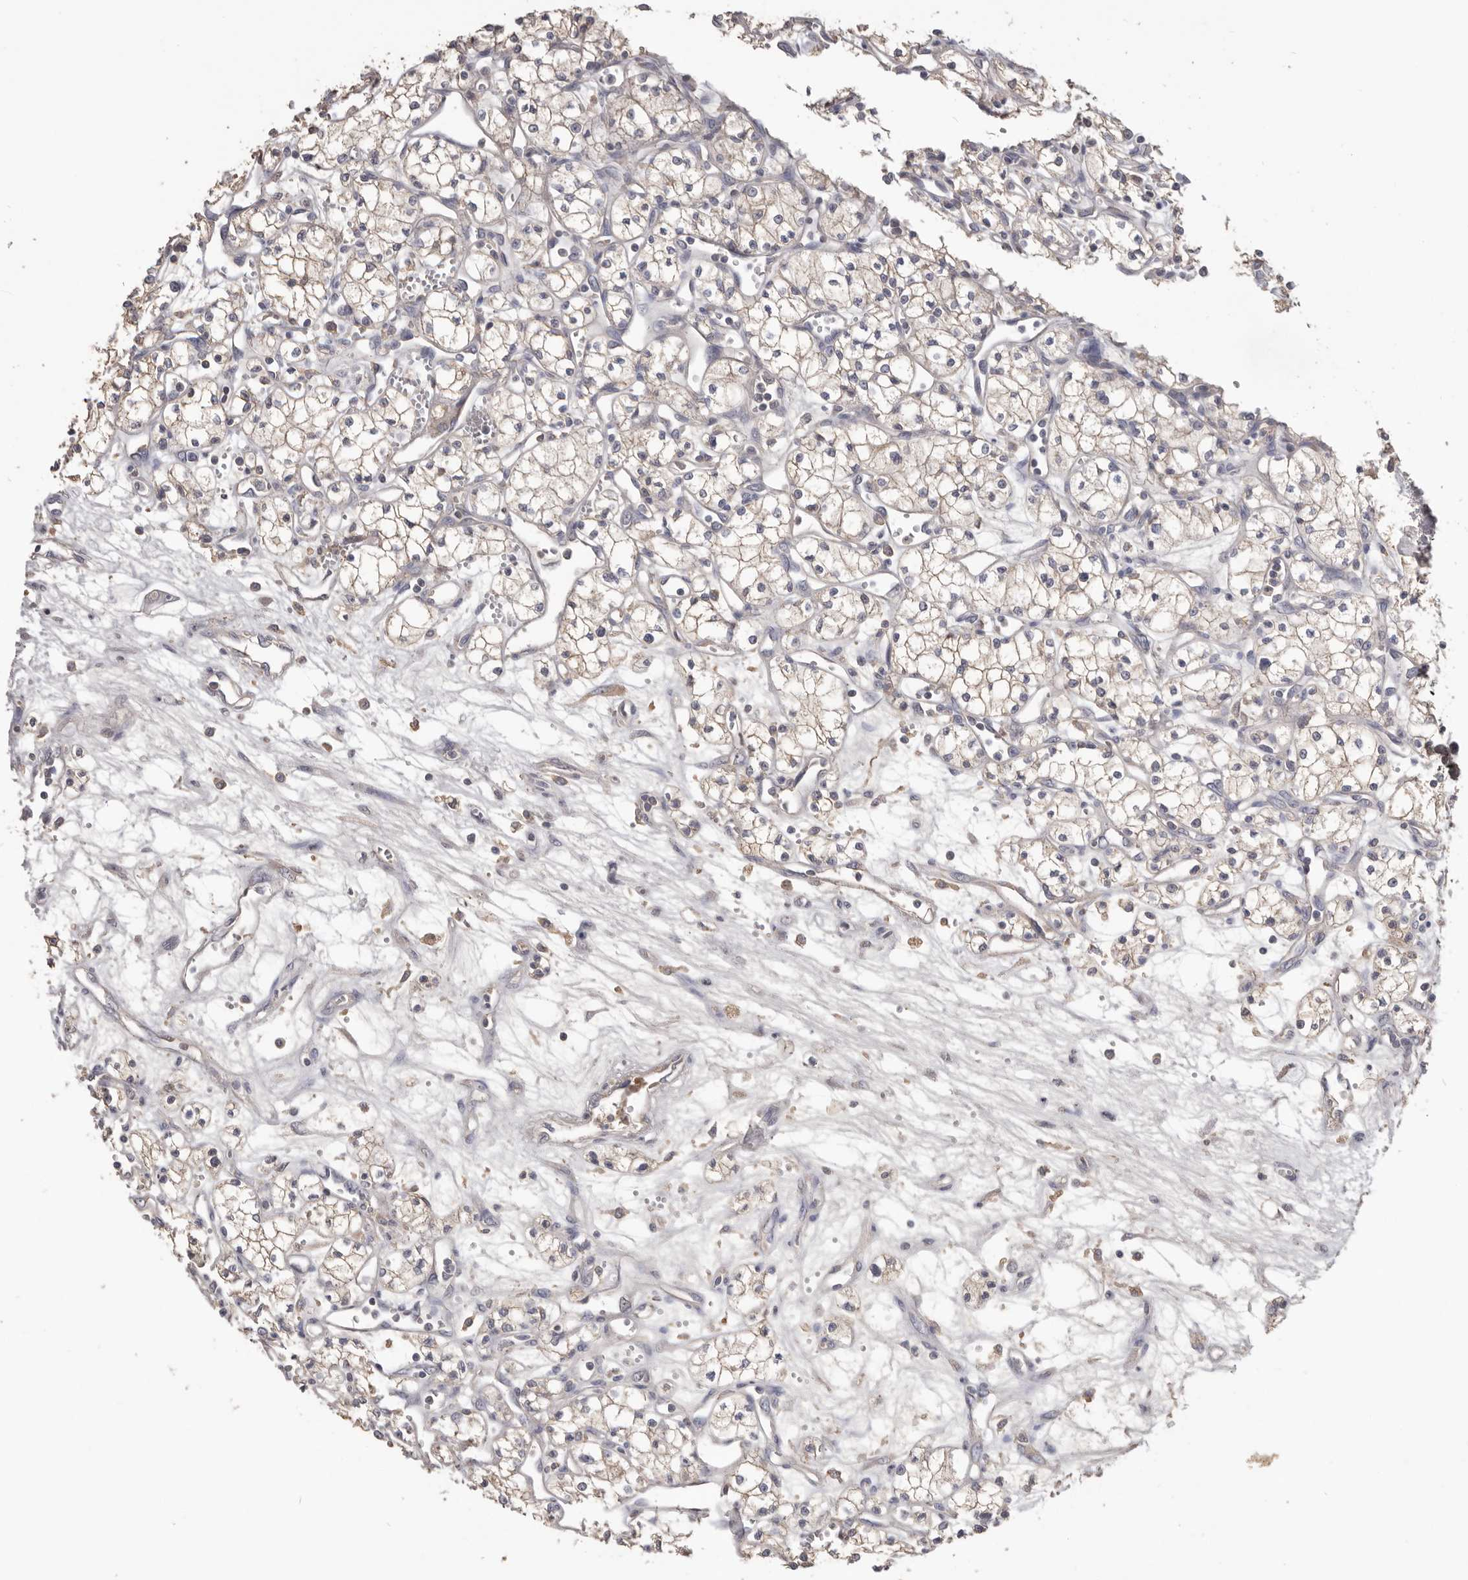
{"staining": {"intensity": "weak", "quantity": ">75%", "location": "cytoplasmic/membranous"}, "tissue": "renal cancer", "cell_type": "Tumor cells", "image_type": "cancer", "snomed": [{"axis": "morphology", "description": "Adenocarcinoma, NOS"}, {"axis": "topography", "description": "Kidney"}], "caption": "A photomicrograph of human renal cancer stained for a protein displays weak cytoplasmic/membranous brown staining in tumor cells.", "gene": "HCAR2", "patient": {"sex": "male", "age": 59}}